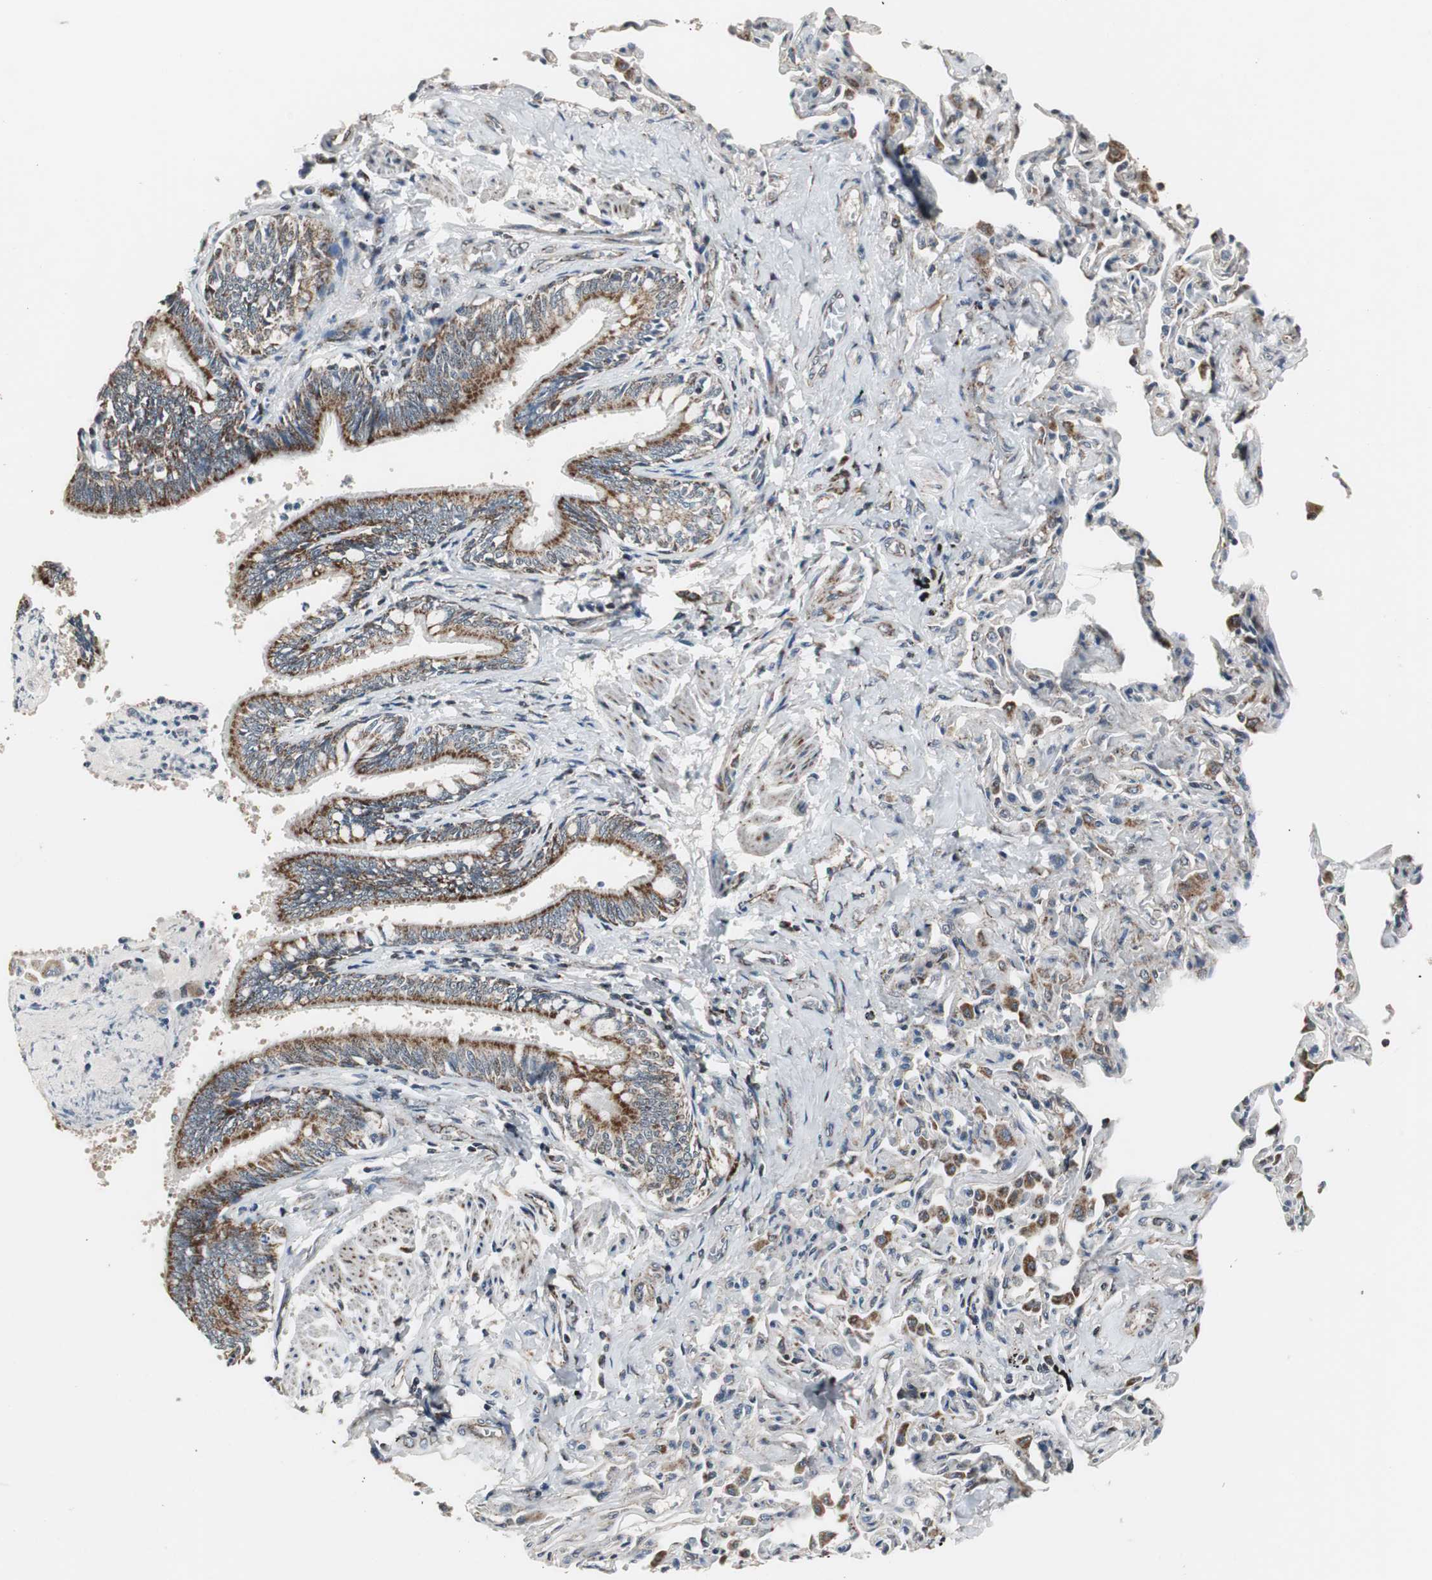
{"staining": {"intensity": "strong", "quantity": ">75%", "location": "cytoplasmic/membranous"}, "tissue": "bronchus", "cell_type": "Respiratory epithelial cells", "image_type": "normal", "snomed": [{"axis": "morphology", "description": "Normal tissue, NOS"}, {"axis": "topography", "description": "Lung"}], "caption": "DAB immunohistochemical staining of benign bronchus shows strong cytoplasmic/membranous protein staining in about >75% of respiratory epithelial cells.", "gene": "MRPL40", "patient": {"sex": "male", "age": 64}}